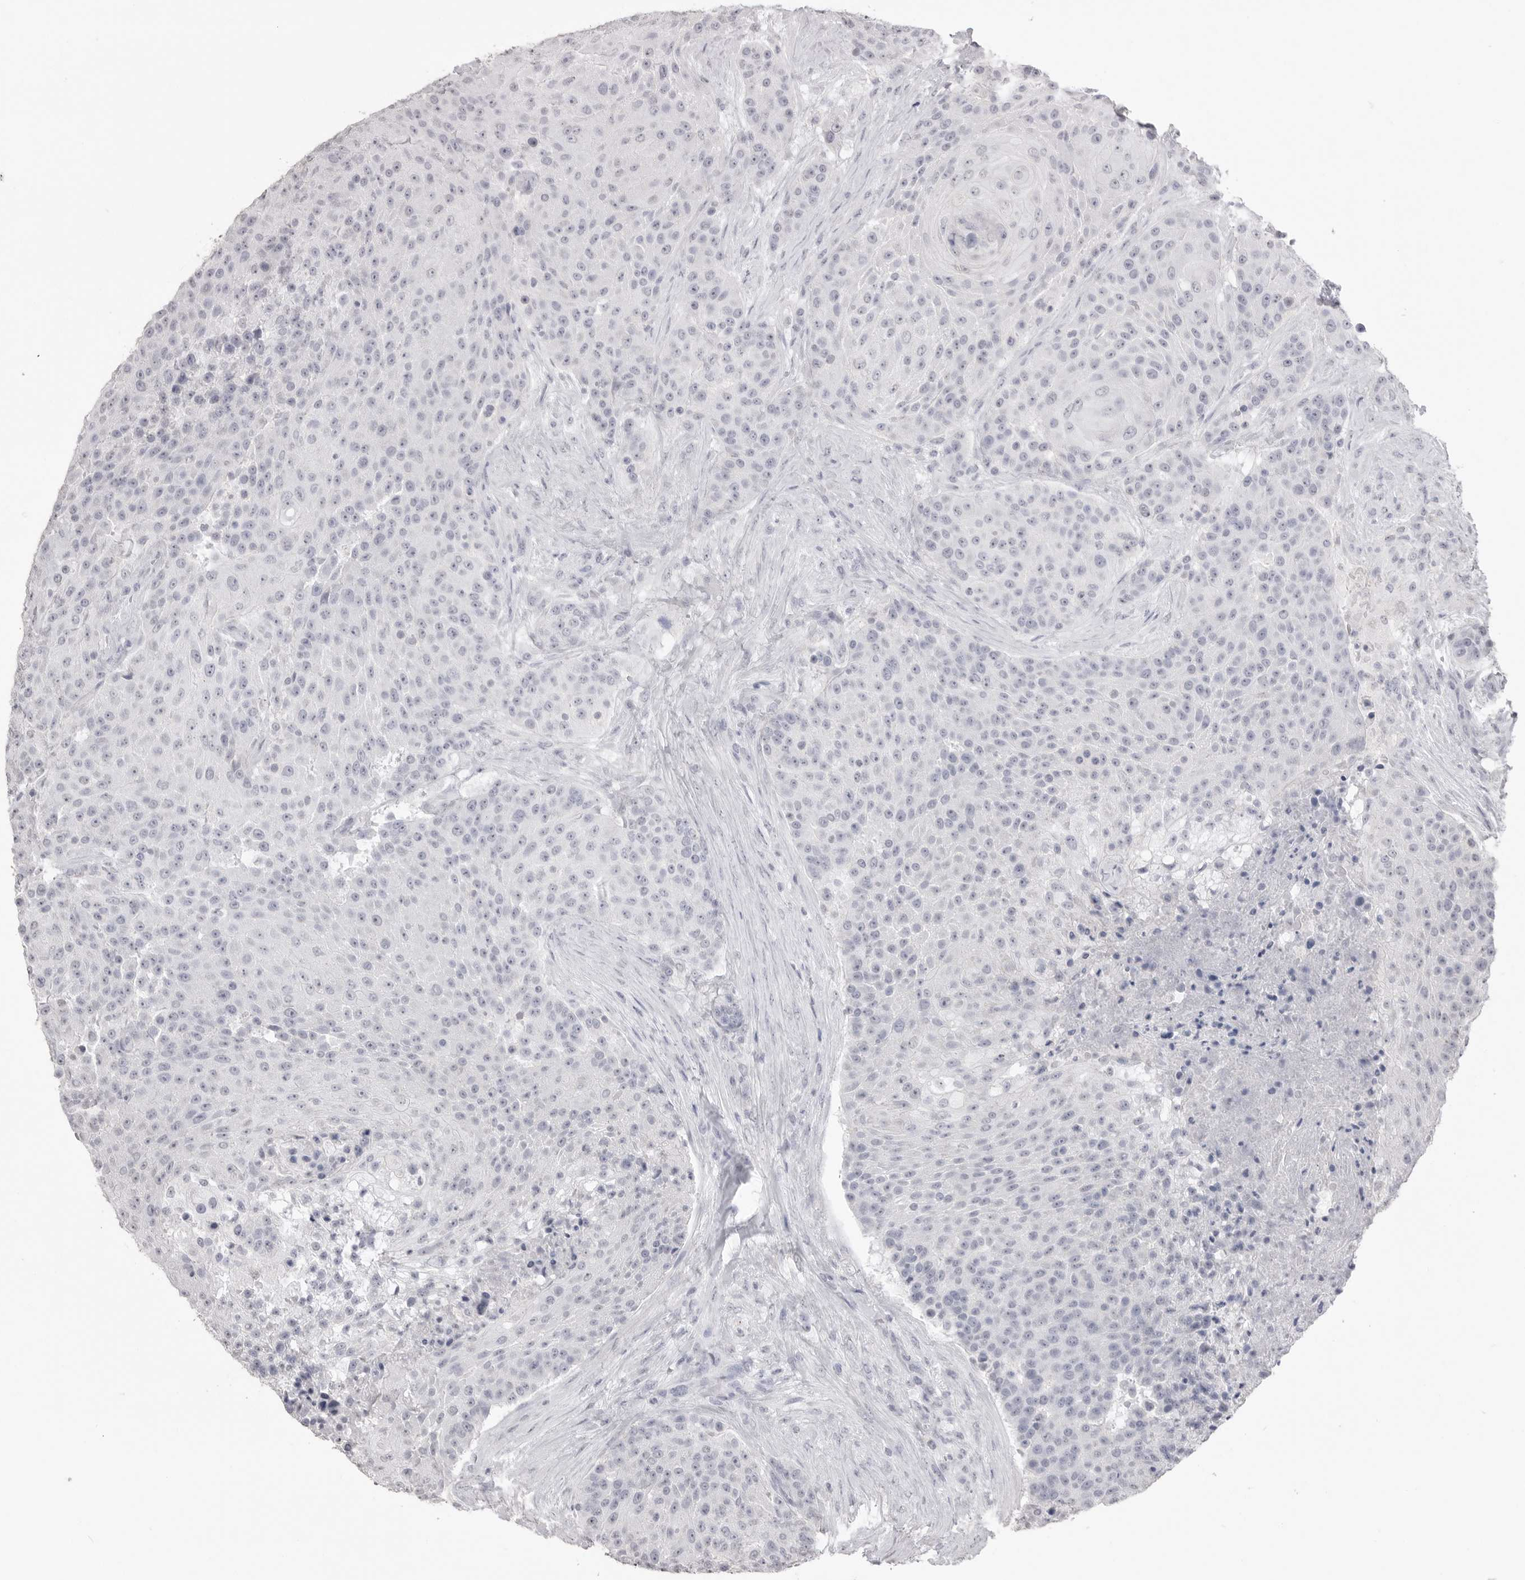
{"staining": {"intensity": "negative", "quantity": "none", "location": "none"}, "tissue": "urothelial cancer", "cell_type": "Tumor cells", "image_type": "cancer", "snomed": [{"axis": "morphology", "description": "Urothelial carcinoma, High grade"}, {"axis": "topography", "description": "Urinary bladder"}], "caption": "The image exhibits no significant staining in tumor cells of urothelial carcinoma (high-grade).", "gene": "ICAM5", "patient": {"sex": "female", "age": 63}}